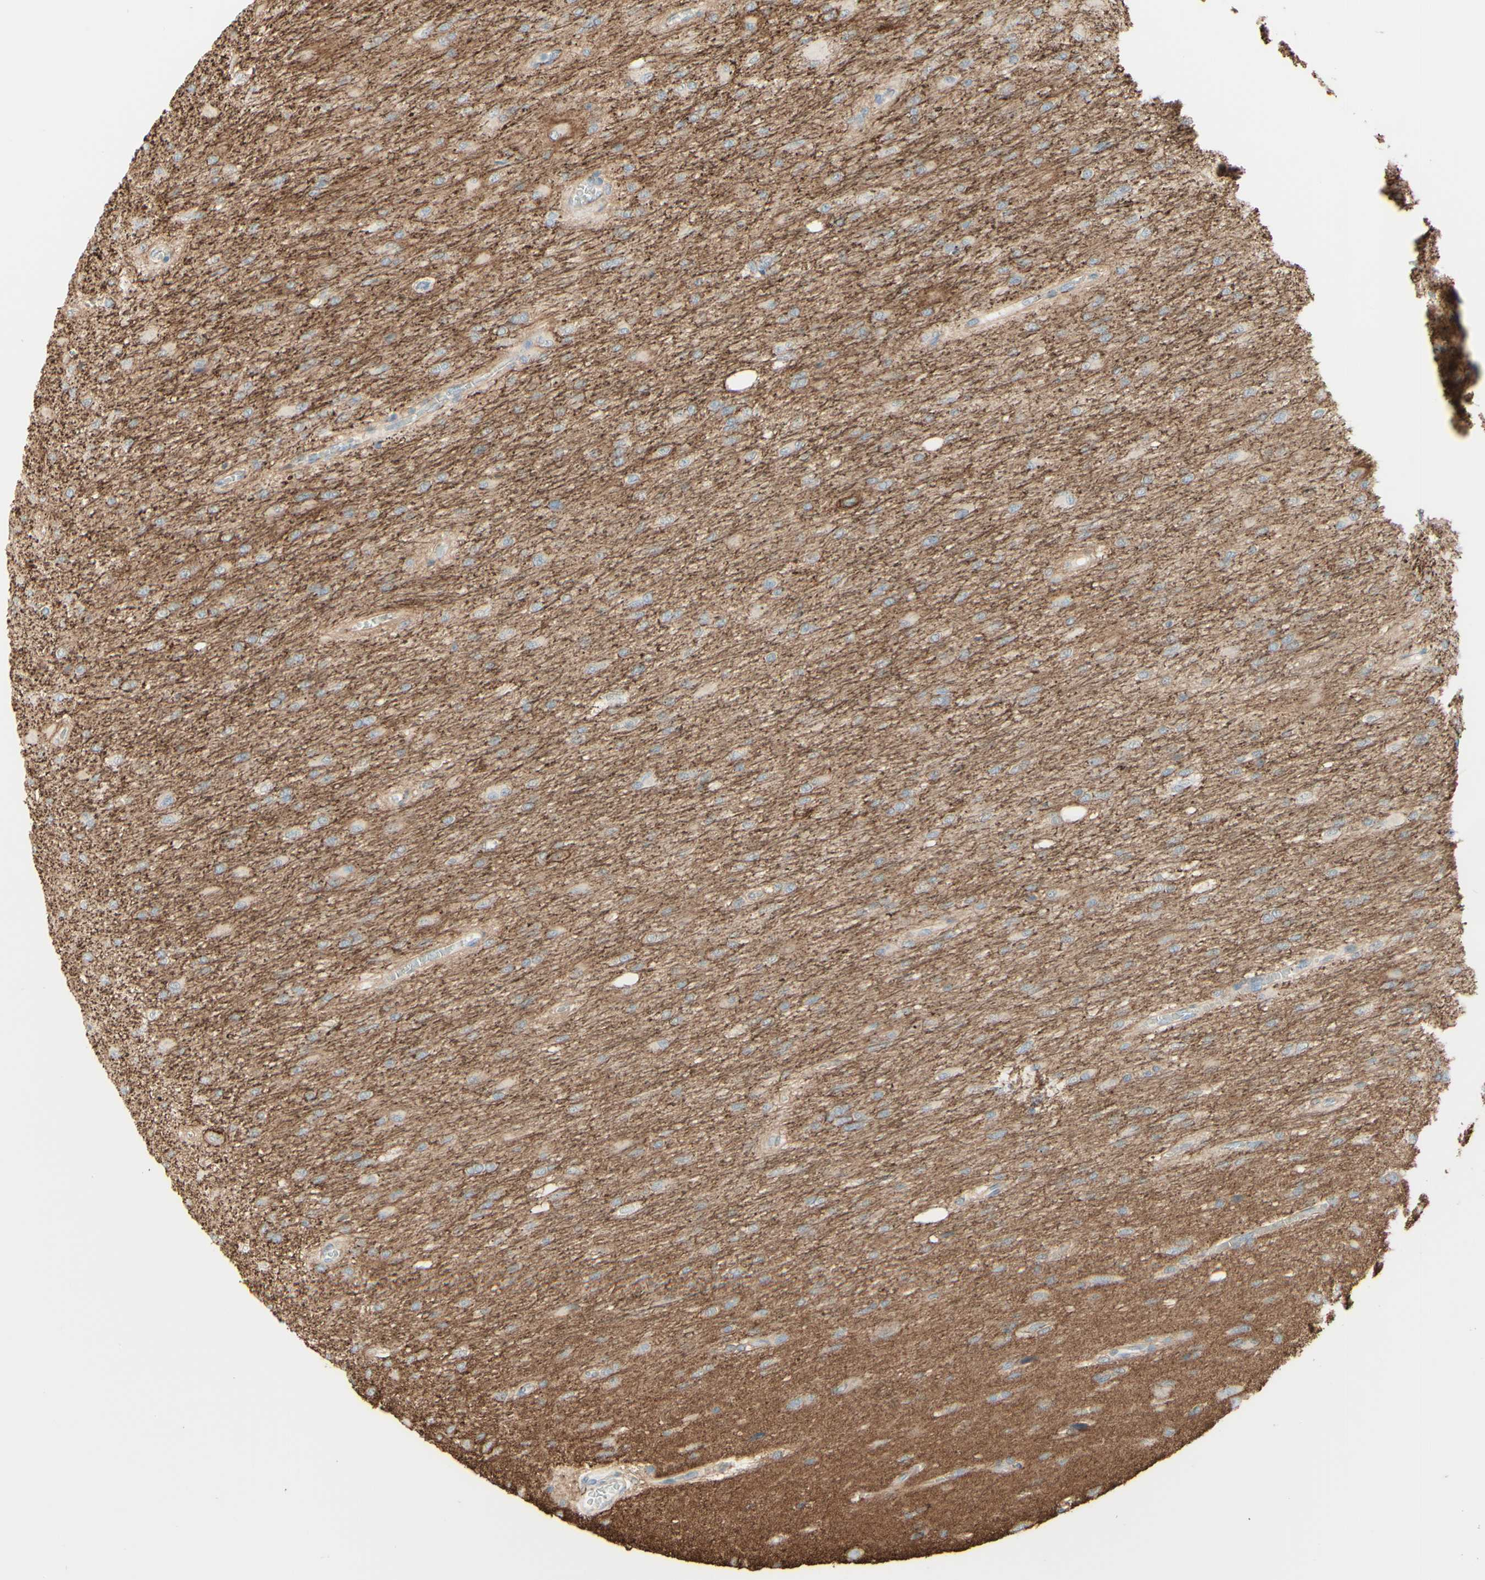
{"staining": {"intensity": "negative", "quantity": "none", "location": "none"}, "tissue": "glioma", "cell_type": "Tumor cells", "image_type": "cancer", "snomed": [{"axis": "morphology", "description": "Glioma, malignant, High grade"}, {"axis": "topography", "description": "Cerebral cortex"}], "caption": "This photomicrograph is of high-grade glioma (malignant) stained with IHC to label a protein in brown with the nuclei are counter-stained blue. There is no staining in tumor cells.", "gene": "RNF149", "patient": {"sex": "female", "age": 36}}